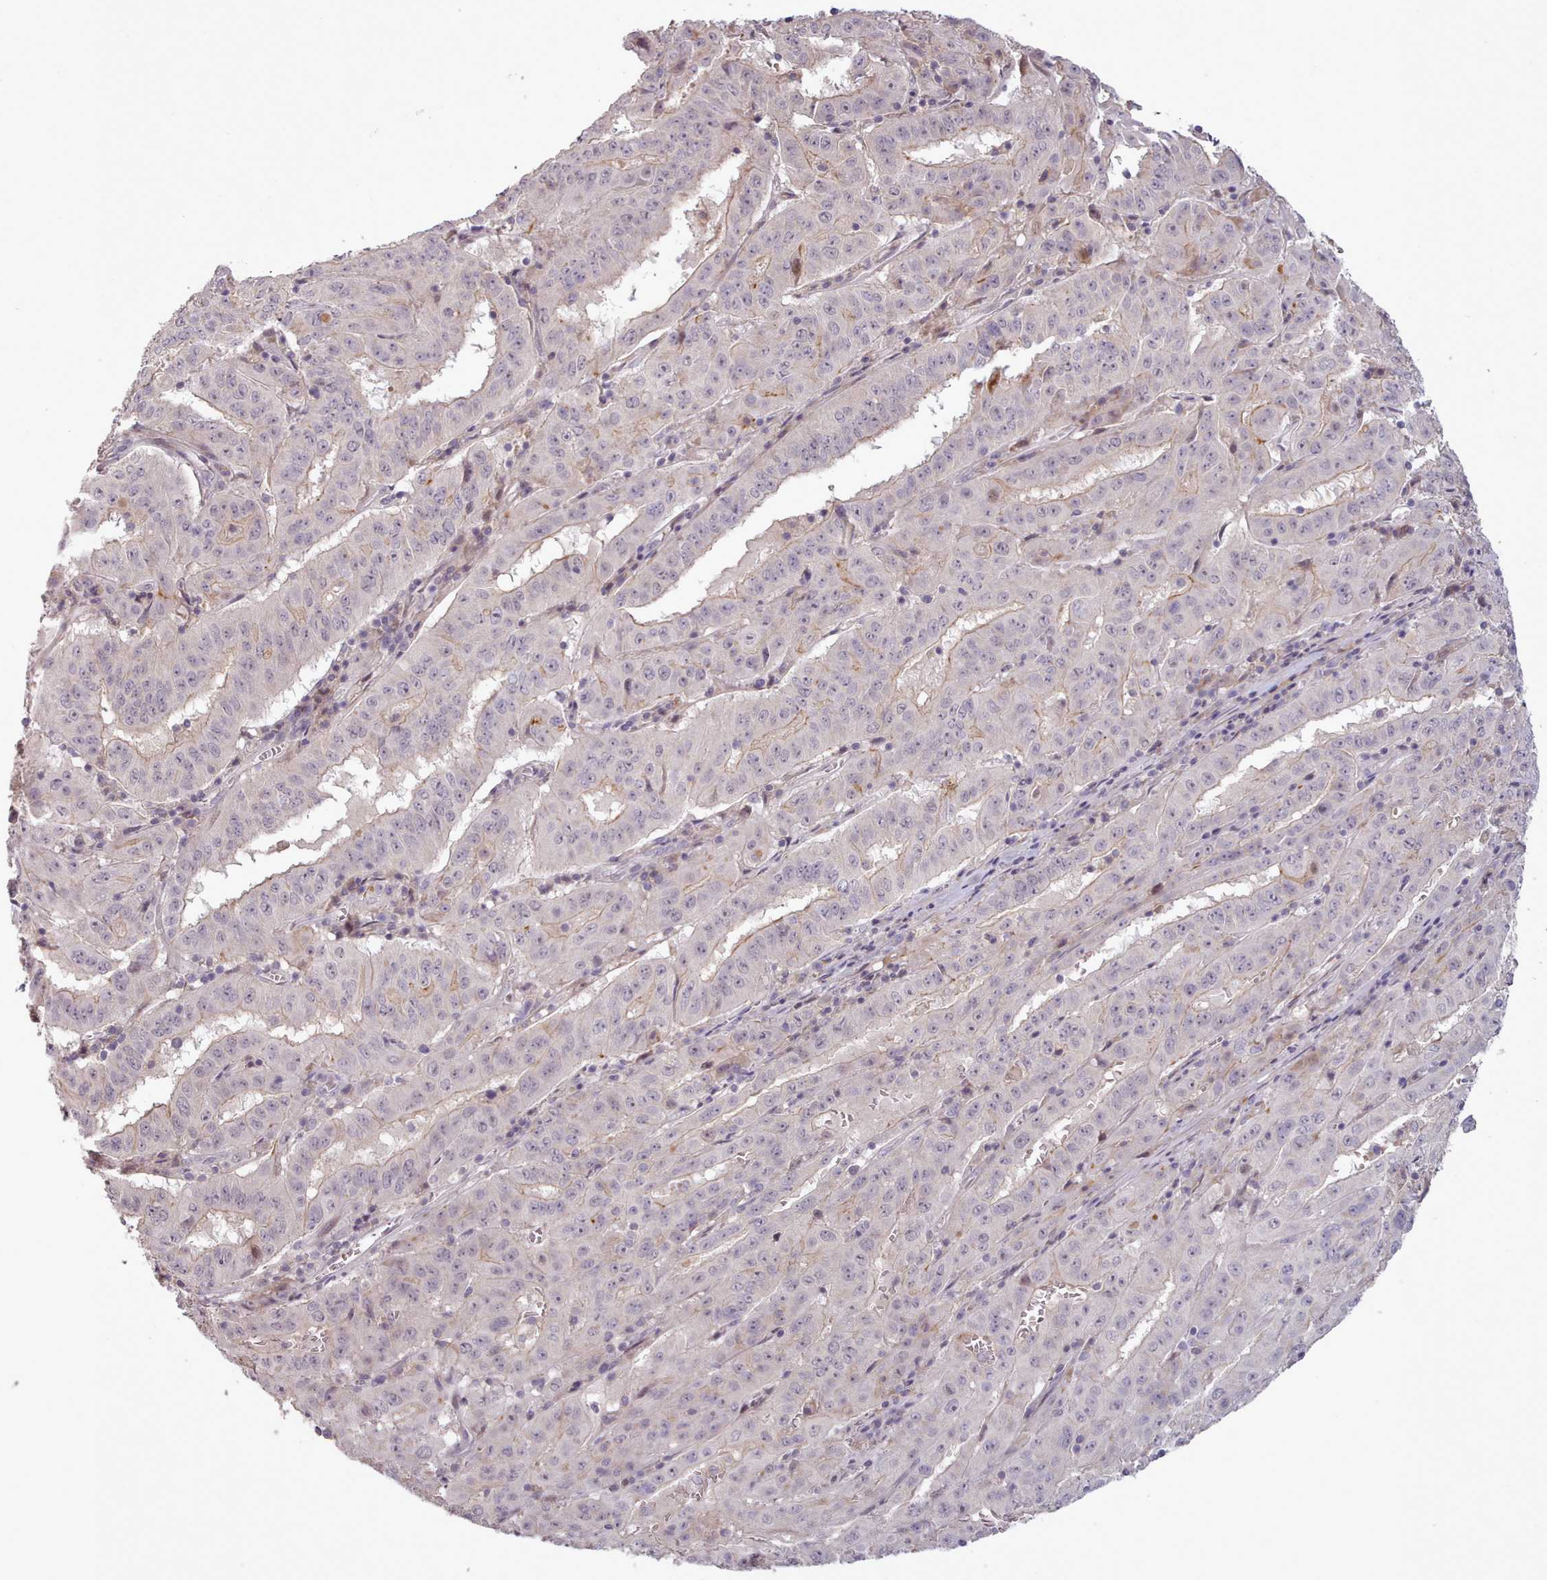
{"staining": {"intensity": "negative", "quantity": "none", "location": "none"}, "tissue": "pancreatic cancer", "cell_type": "Tumor cells", "image_type": "cancer", "snomed": [{"axis": "morphology", "description": "Adenocarcinoma, NOS"}, {"axis": "topography", "description": "Pancreas"}], "caption": "Immunohistochemistry (IHC) micrograph of neoplastic tissue: pancreatic cancer (adenocarcinoma) stained with DAB shows no significant protein positivity in tumor cells. The staining was performed using DAB to visualize the protein expression in brown, while the nuclei were stained in blue with hematoxylin (Magnification: 20x).", "gene": "LEFTY2", "patient": {"sex": "male", "age": 63}}